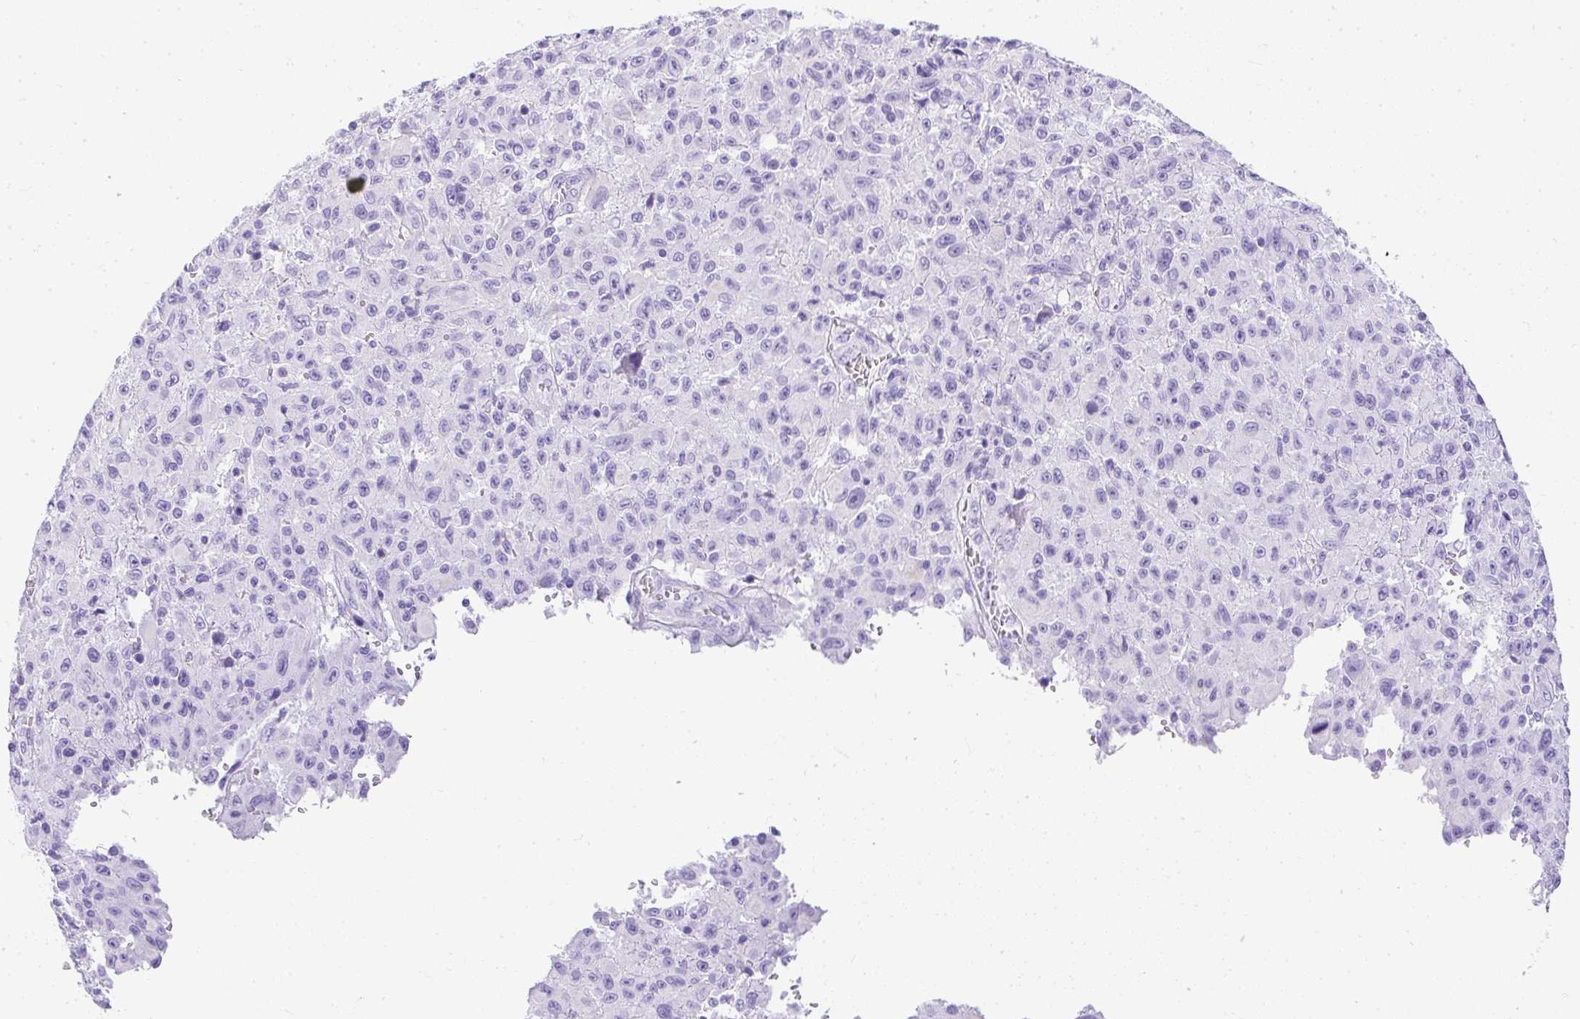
{"staining": {"intensity": "negative", "quantity": "none", "location": "none"}, "tissue": "melanoma", "cell_type": "Tumor cells", "image_type": "cancer", "snomed": [{"axis": "morphology", "description": "Malignant melanoma, NOS"}, {"axis": "topography", "description": "Skin"}], "caption": "Melanoma stained for a protein using immunohistochemistry displays no positivity tumor cells.", "gene": "AVIL", "patient": {"sex": "male", "age": 46}}